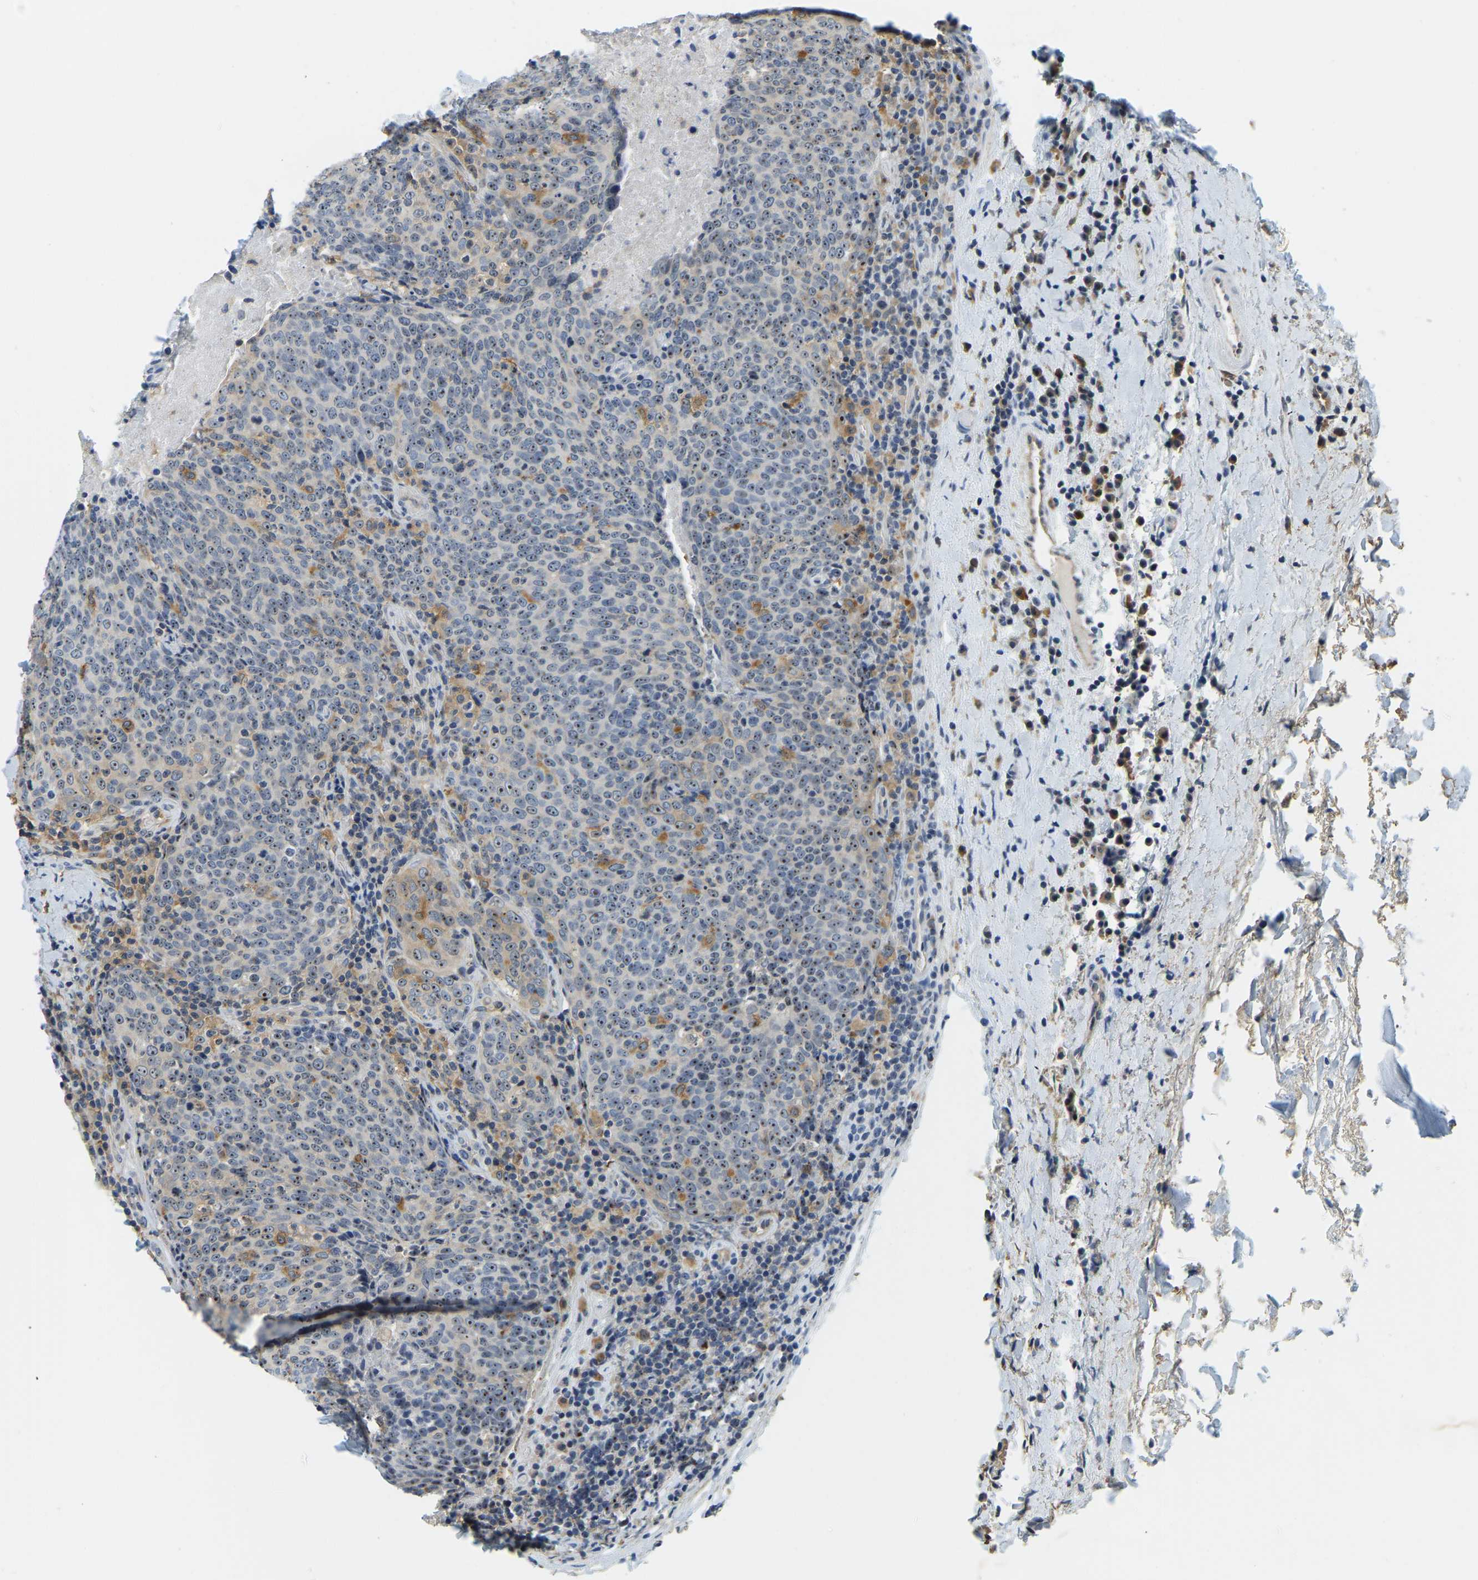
{"staining": {"intensity": "moderate", "quantity": ">75%", "location": "nuclear"}, "tissue": "head and neck cancer", "cell_type": "Tumor cells", "image_type": "cancer", "snomed": [{"axis": "morphology", "description": "Squamous cell carcinoma, NOS"}, {"axis": "morphology", "description": "Squamous cell carcinoma, metastatic, NOS"}, {"axis": "topography", "description": "Lymph node"}, {"axis": "topography", "description": "Head-Neck"}], "caption": "Immunohistochemistry staining of head and neck squamous cell carcinoma, which shows medium levels of moderate nuclear staining in approximately >75% of tumor cells indicating moderate nuclear protein expression. The staining was performed using DAB (brown) for protein detection and nuclei were counterstained in hematoxylin (blue).", "gene": "RRP1", "patient": {"sex": "male", "age": 62}}